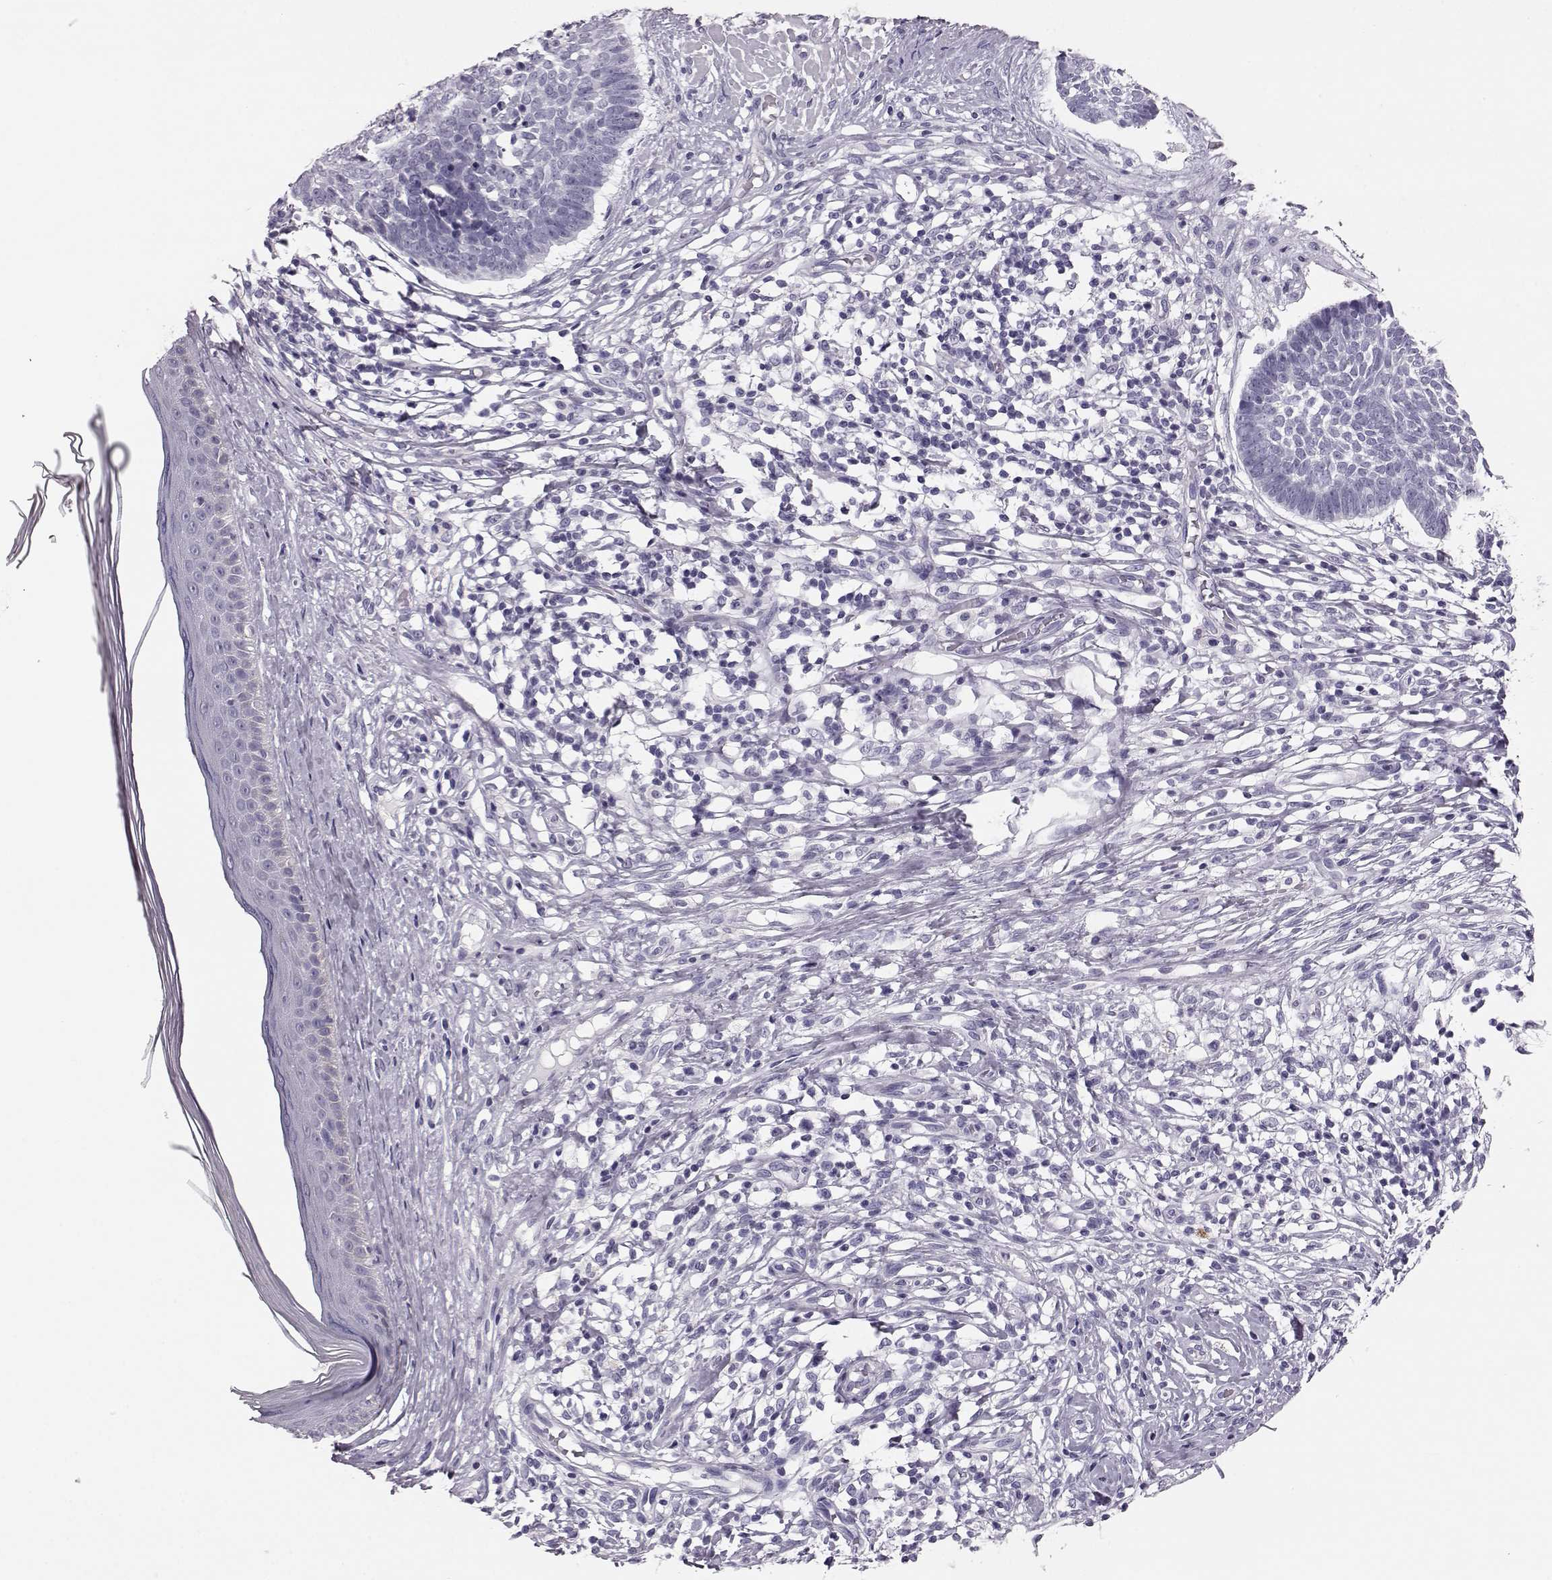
{"staining": {"intensity": "negative", "quantity": "none", "location": "none"}, "tissue": "skin cancer", "cell_type": "Tumor cells", "image_type": "cancer", "snomed": [{"axis": "morphology", "description": "Basal cell carcinoma"}, {"axis": "topography", "description": "Skin"}], "caption": "Skin basal cell carcinoma was stained to show a protein in brown. There is no significant staining in tumor cells.", "gene": "BFSP2", "patient": {"sex": "male", "age": 85}}